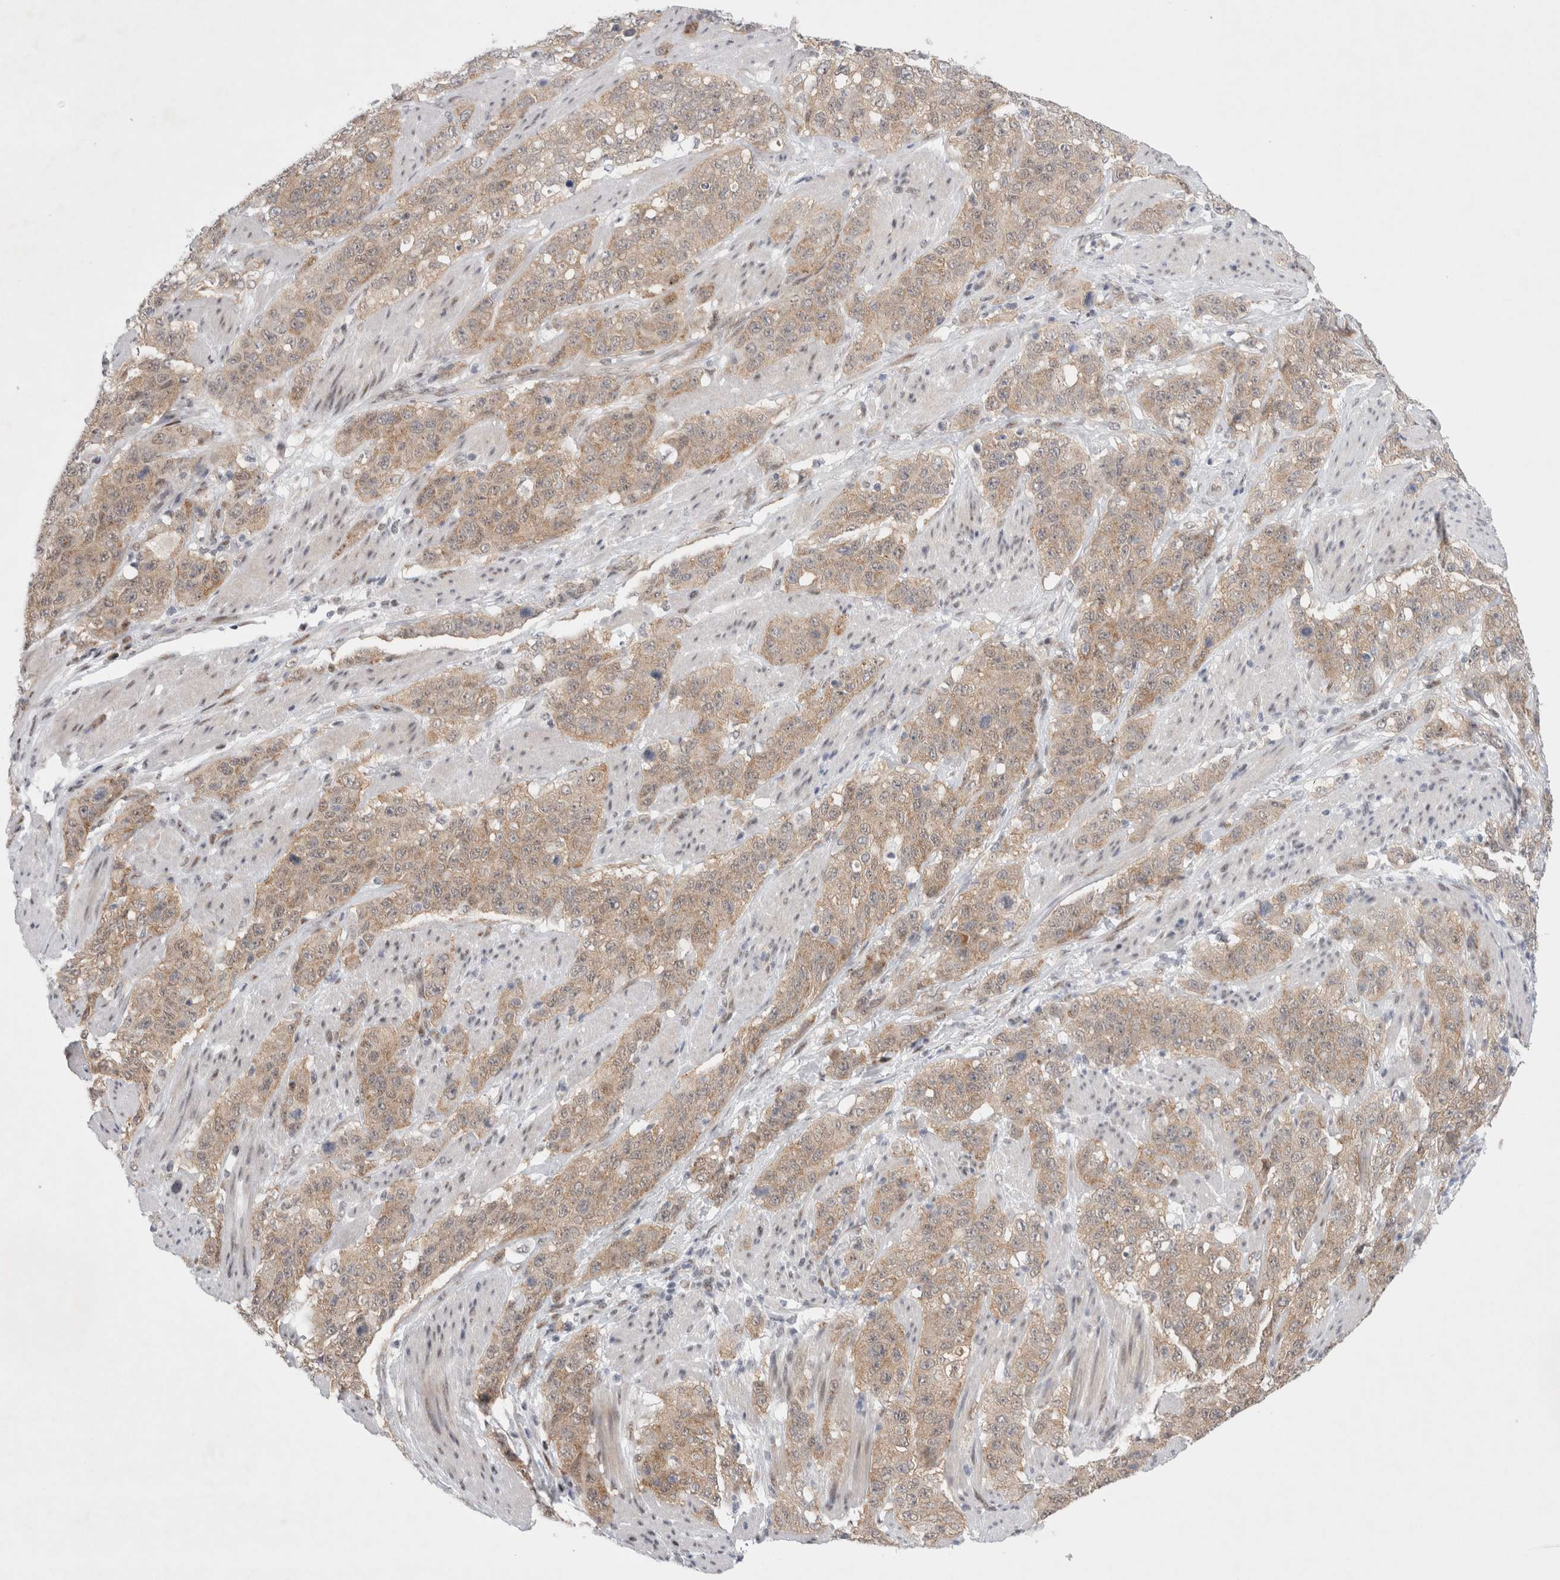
{"staining": {"intensity": "weak", "quantity": ">75%", "location": "cytoplasmic/membranous"}, "tissue": "stomach cancer", "cell_type": "Tumor cells", "image_type": "cancer", "snomed": [{"axis": "morphology", "description": "Adenocarcinoma, NOS"}, {"axis": "topography", "description": "Stomach"}], "caption": "Human adenocarcinoma (stomach) stained for a protein (brown) displays weak cytoplasmic/membranous positive staining in approximately >75% of tumor cells.", "gene": "WIPF2", "patient": {"sex": "male", "age": 48}}